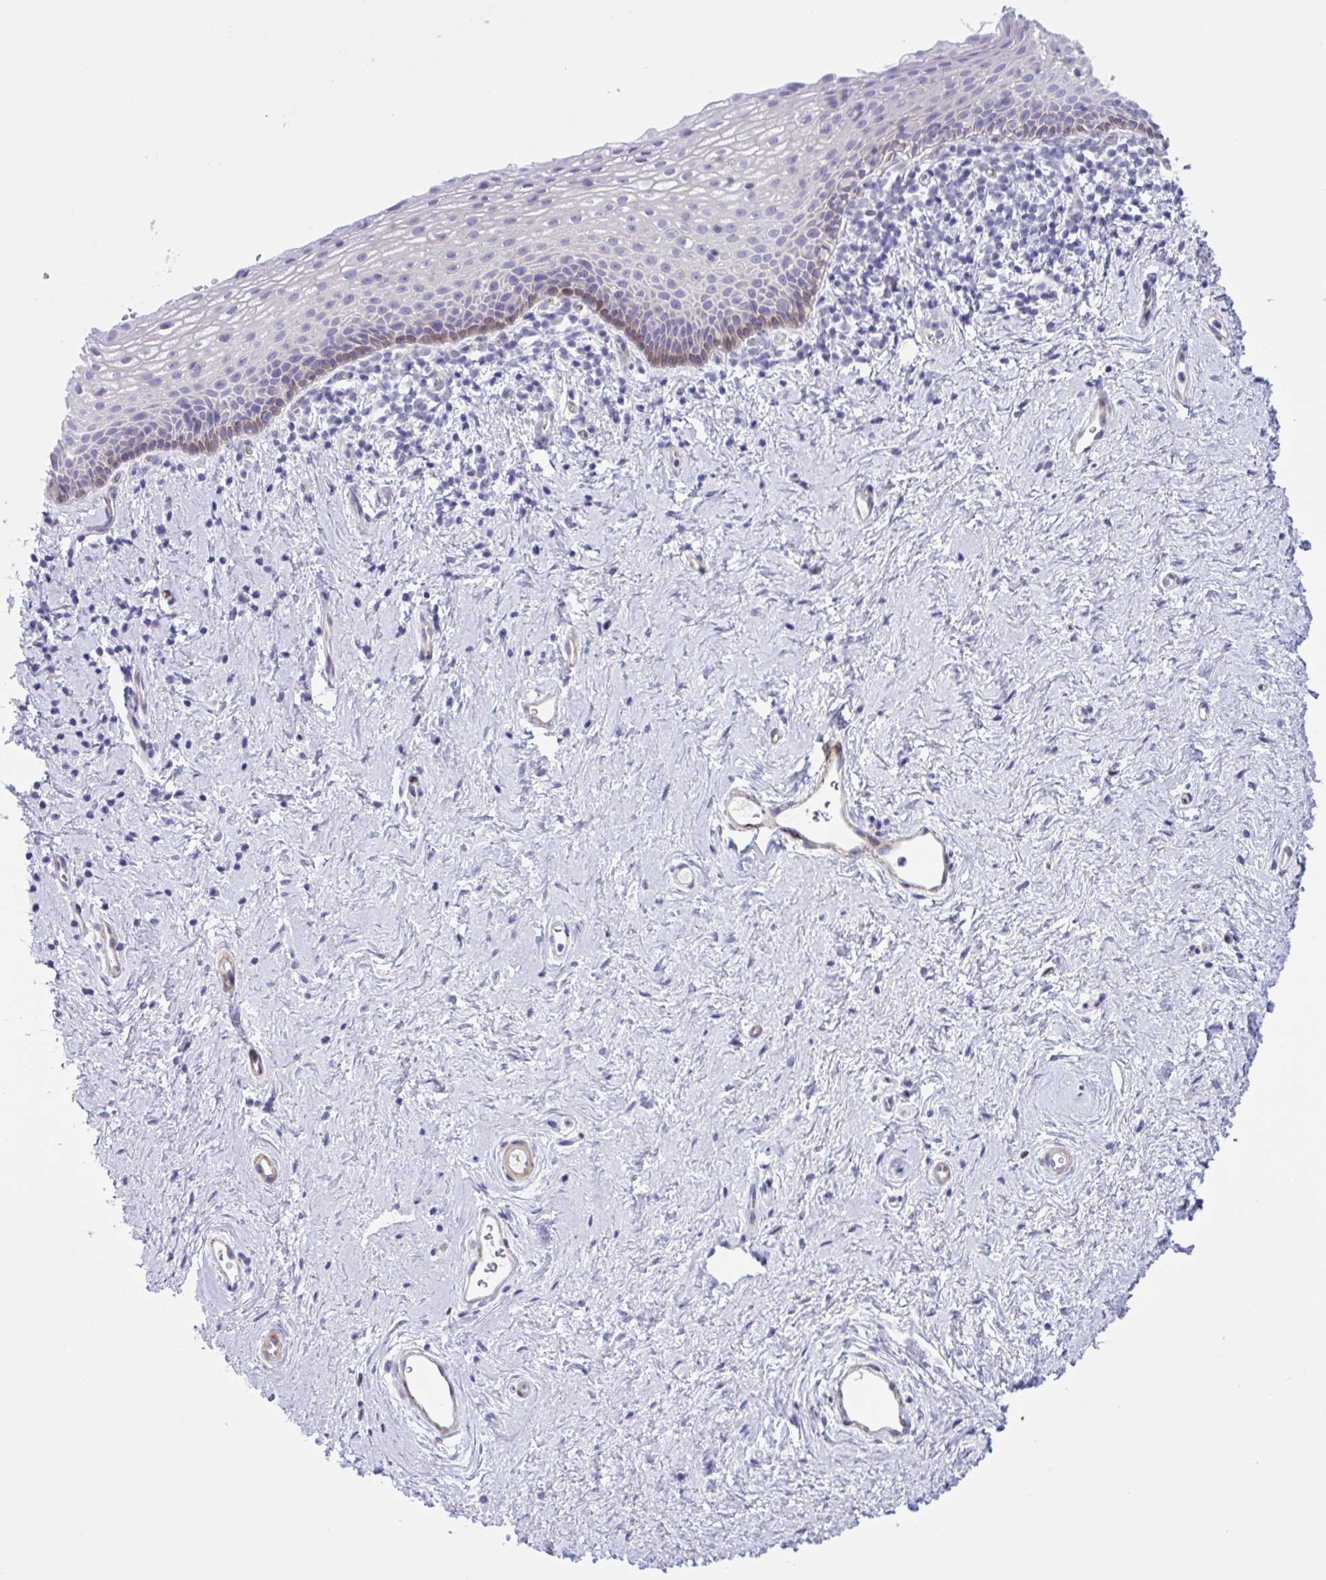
{"staining": {"intensity": "weak", "quantity": "<25%", "location": "cytoplasmic/membranous"}, "tissue": "vagina", "cell_type": "Squamous epithelial cells", "image_type": "normal", "snomed": [{"axis": "morphology", "description": "Normal tissue, NOS"}, {"axis": "topography", "description": "Vagina"}], "caption": "Micrograph shows no protein positivity in squamous epithelial cells of normal vagina.", "gene": "AHCYL2", "patient": {"sex": "female", "age": 61}}